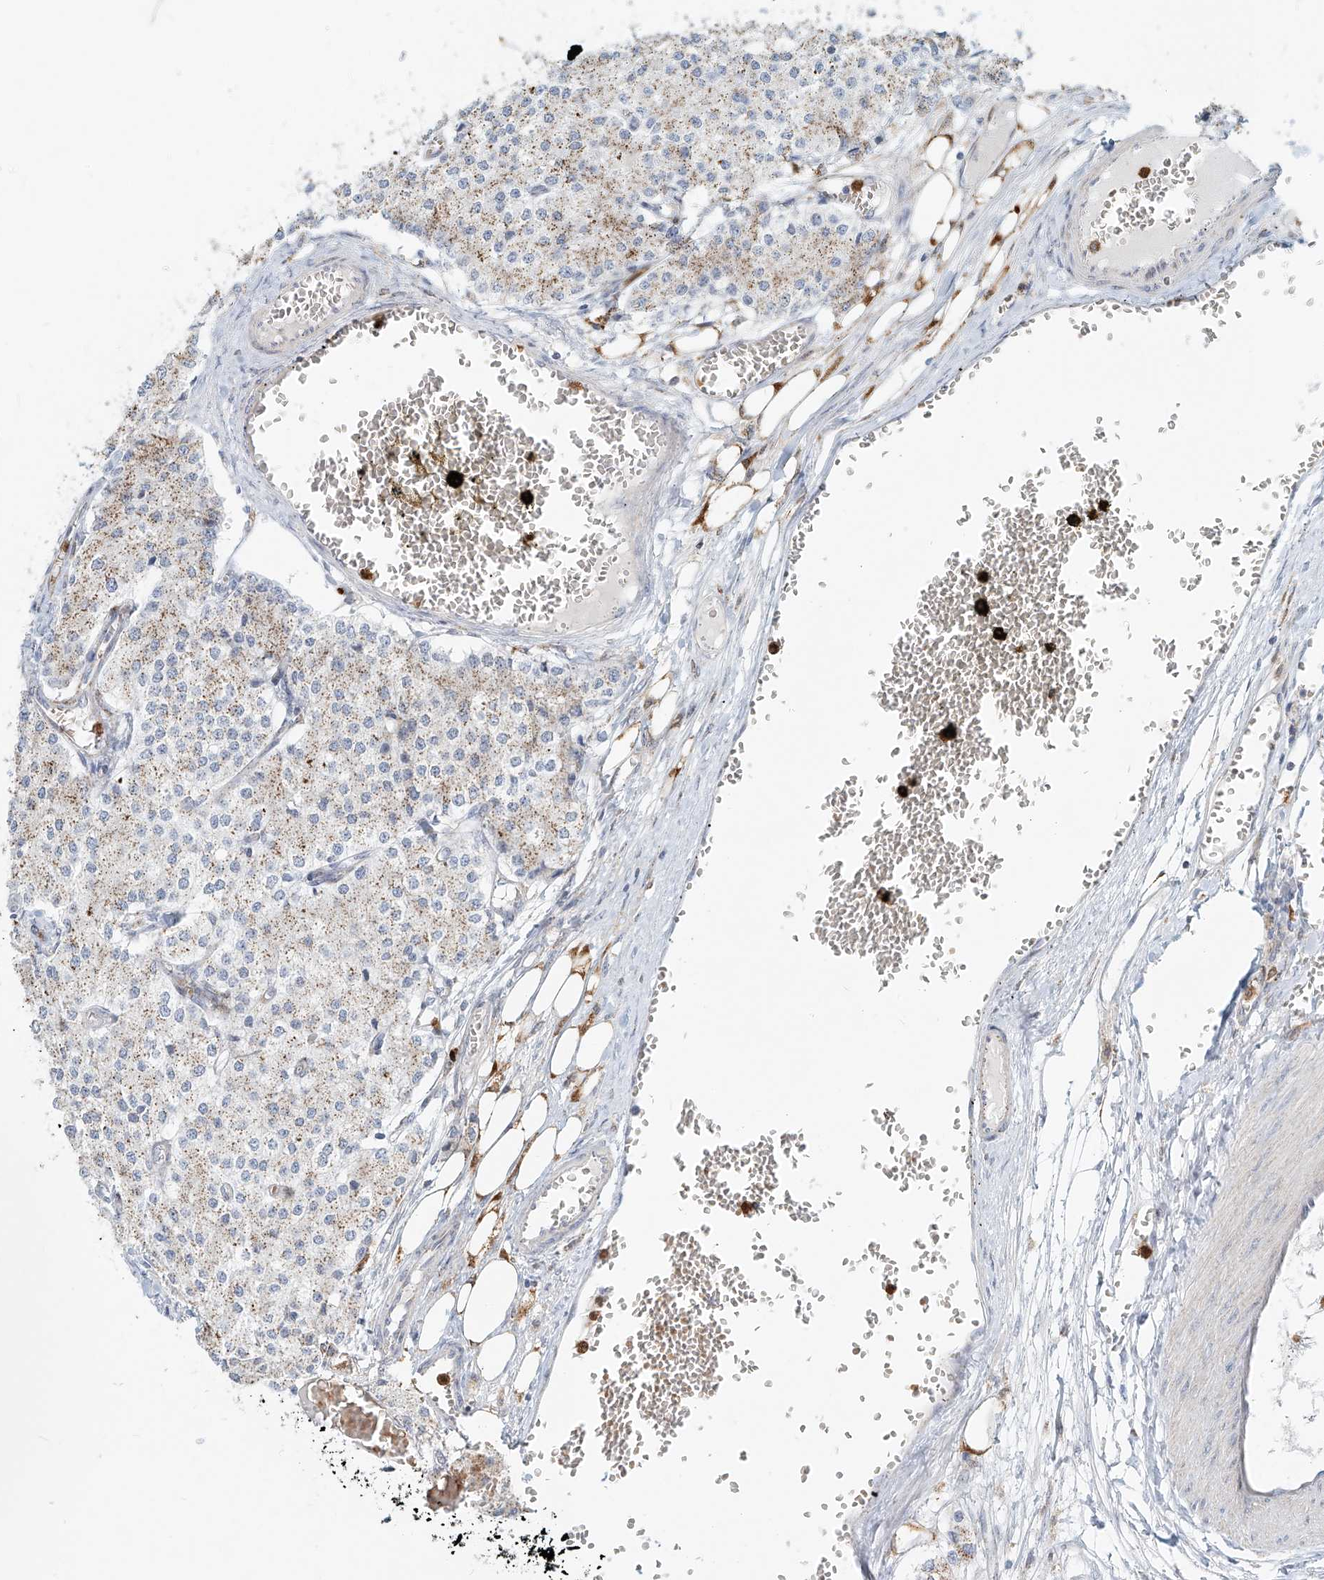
{"staining": {"intensity": "moderate", "quantity": ">75%", "location": "cytoplasmic/membranous"}, "tissue": "carcinoid", "cell_type": "Tumor cells", "image_type": "cancer", "snomed": [{"axis": "morphology", "description": "Carcinoid, malignant, NOS"}, {"axis": "topography", "description": "Colon"}], "caption": "Immunohistochemical staining of carcinoid (malignant) exhibits medium levels of moderate cytoplasmic/membranous protein expression in approximately >75% of tumor cells.", "gene": "PTPRA", "patient": {"sex": "female", "age": 52}}